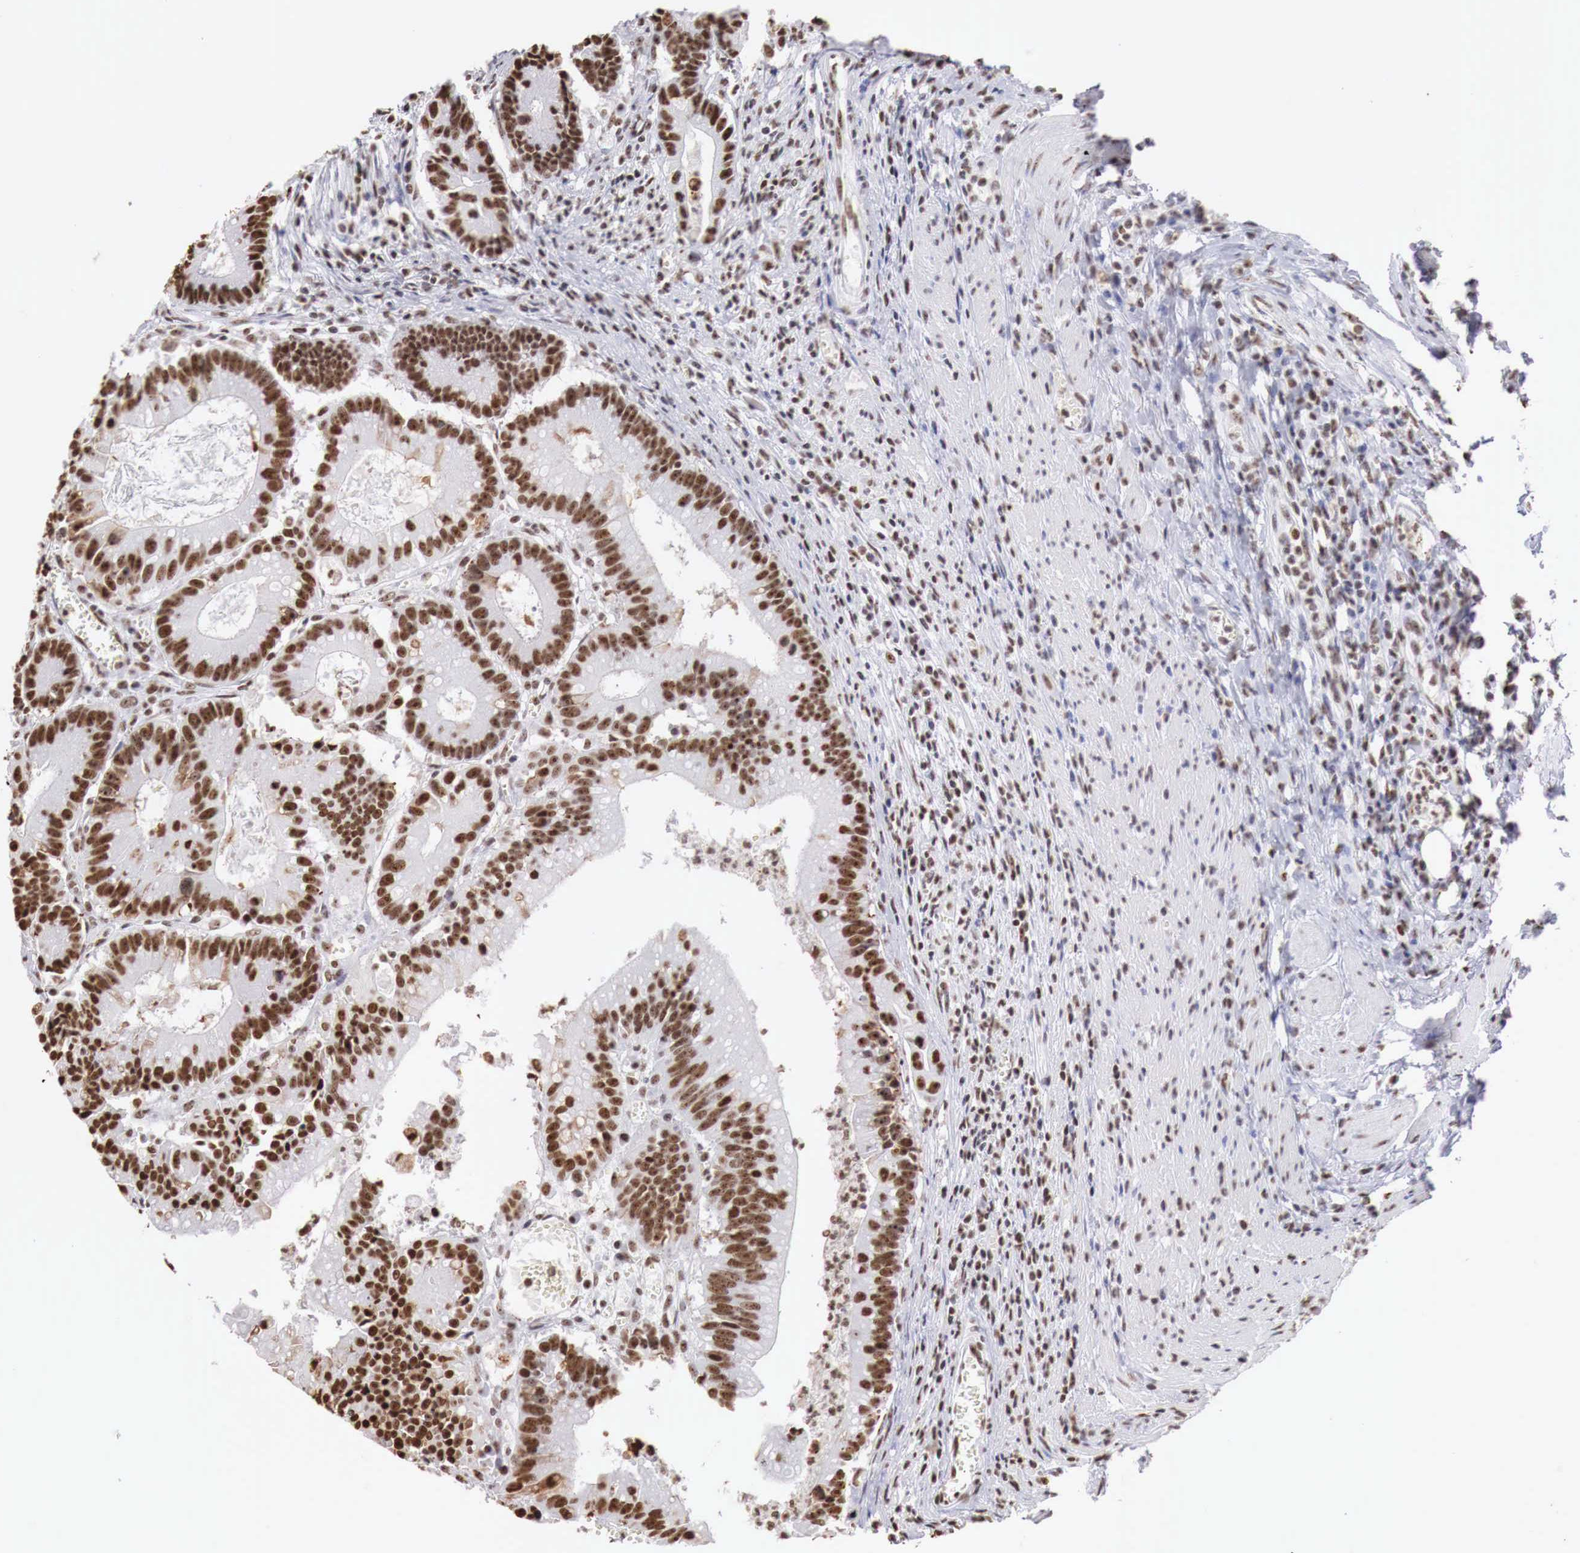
{"staining": {"intensity": "strong", "quantity": ">75%", "location": "nuclear"}, "tissue": "colorectal cancer", "cell_type": "Tumor cells", "image_type": "cancer", "snomed": [{"axis": "morphology", "description": "Adenocarcinoma, NOS"}, {"axis": "topography", "description": "Rectum"}], "caption": "Immunohistochemical staining of human adenocarcinoma (colorectal) displays high levels of strong nuclear protein expression in about >75% of tumor cells.", "gene": "DKC1", "patient": {"sex": "female", "age": 81}}